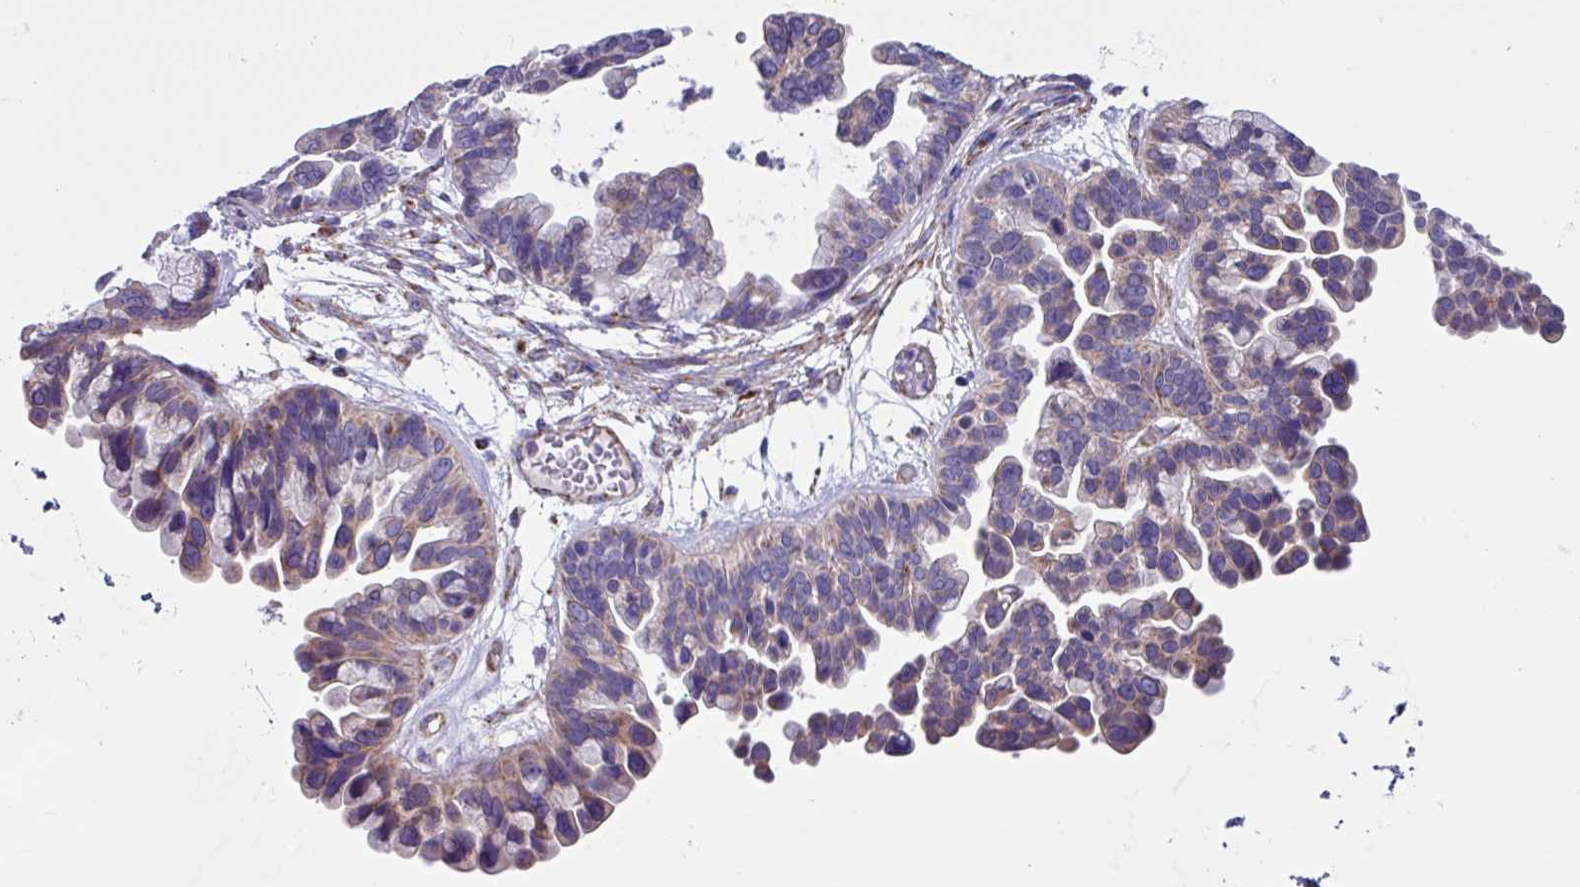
{"staining": {"intensity": "weak", "quantity": "<25%", "location": "cytoplasmic/membranous"}, "tissue": "ovarian cancer", "cell_type": "Tumor cells", "image_type": "cancer", "snomed": [{"axis": "morphology", "description": "Cystadenocarcinoma, serous, NOS"}, {"axis": "topography", "description": "Ovary"}], "caption": "This is a micrograph of immunohistochemistry (IHC) staining of ovarian cancer (serous cystadenocarcinoma), which shows no expression in tumor cells.", "gene": "OTULIN", "patient": {"sex": "female", "age": 56}}